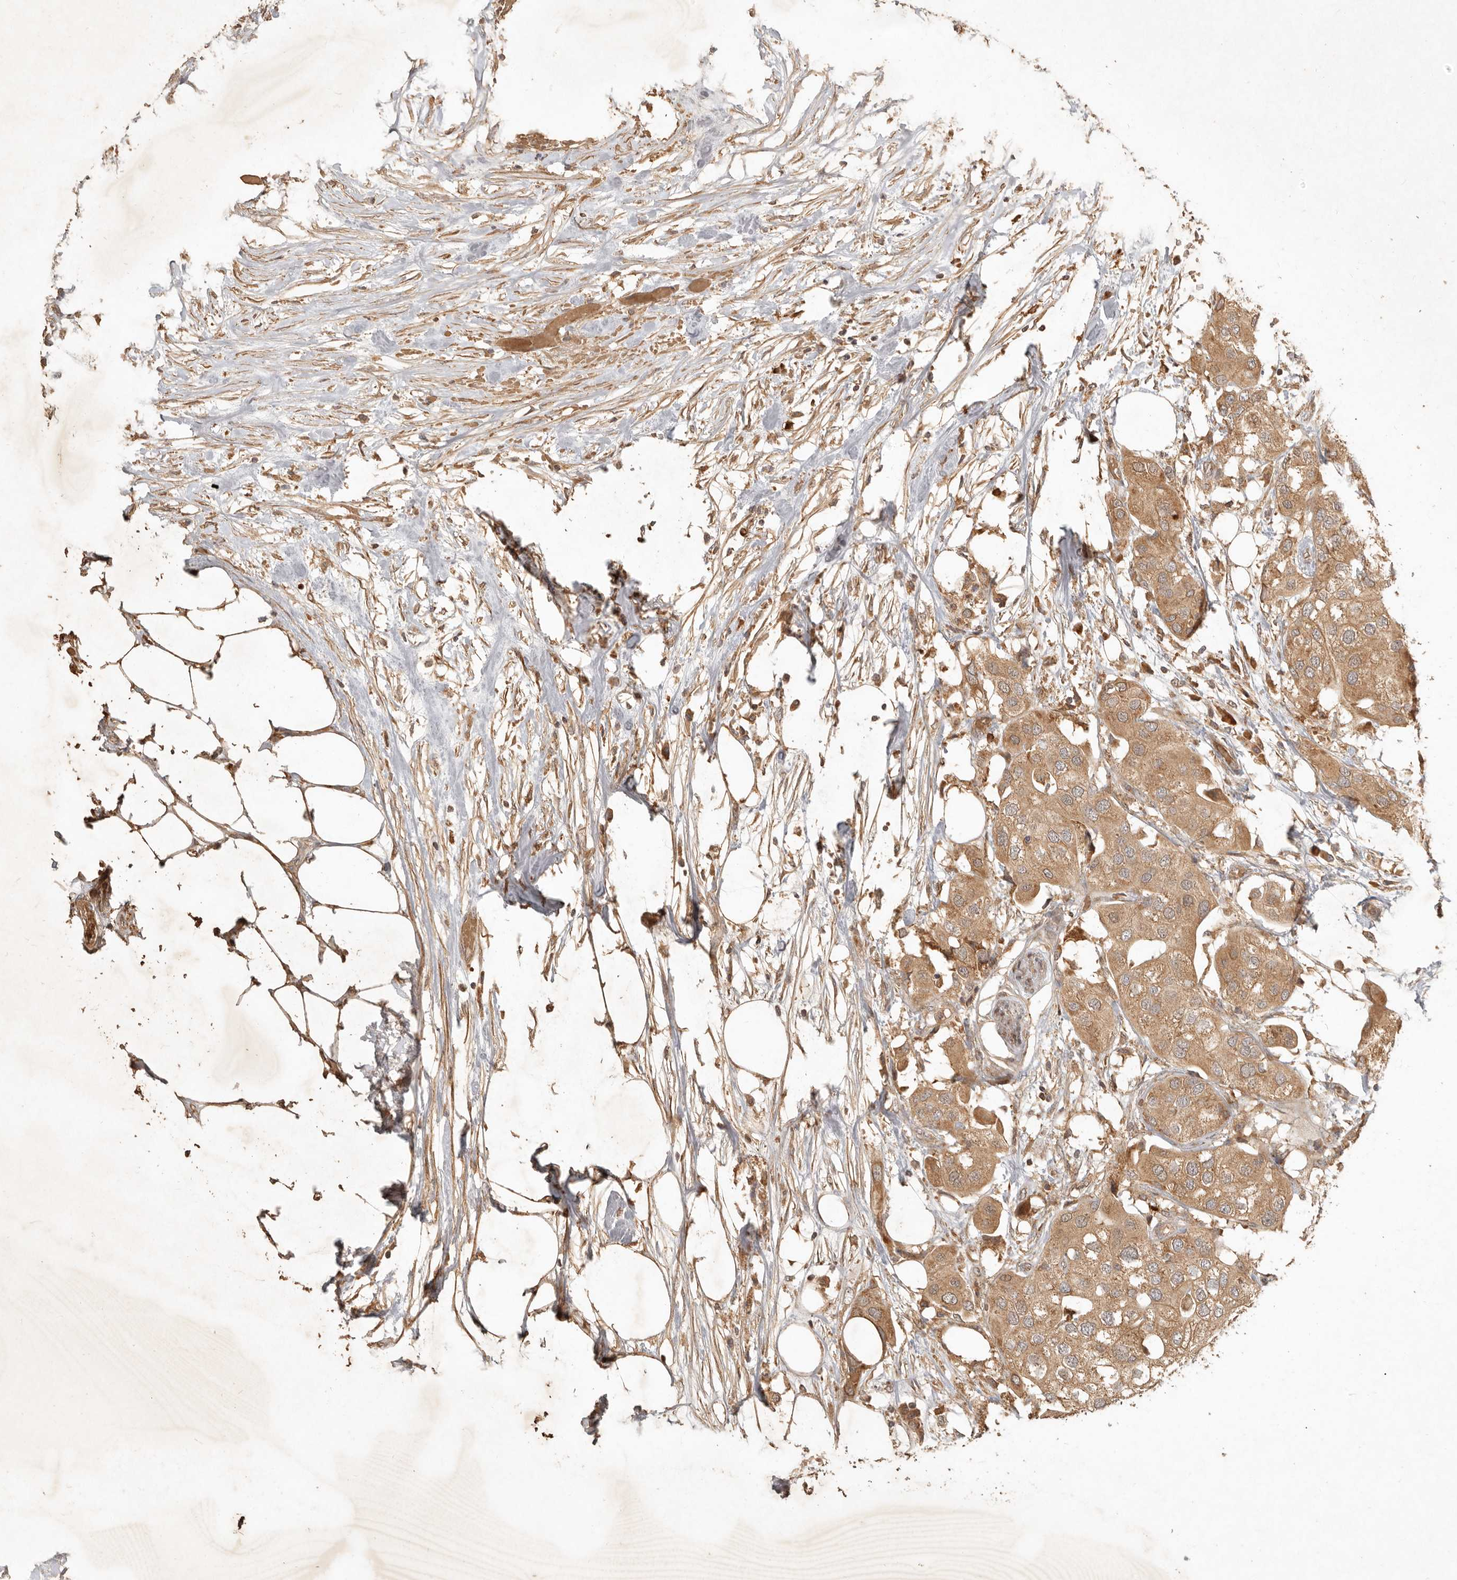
{"staining": {"intensity": "moderate", "quantity": ">75%", "location": "cytoplasmic/membranous"}, "tissue": "urothelial cancer", "cell_type": "Tumor cells", "image_type": "cancer", "snomed": [{"axis": "morphology", "description": "Urothelial carcinoma, High grade"}, {"axis": "topography", "description": "Urinary bladder"}], "caption": "Immunohistochemical staining of human urothelial cancer demonstrates moderate cytoplasmic/membranous protein expression in about >75% of tumor cells.", "gene": "CLEC4C", "patient": {"sex": "male", "age": 64}}